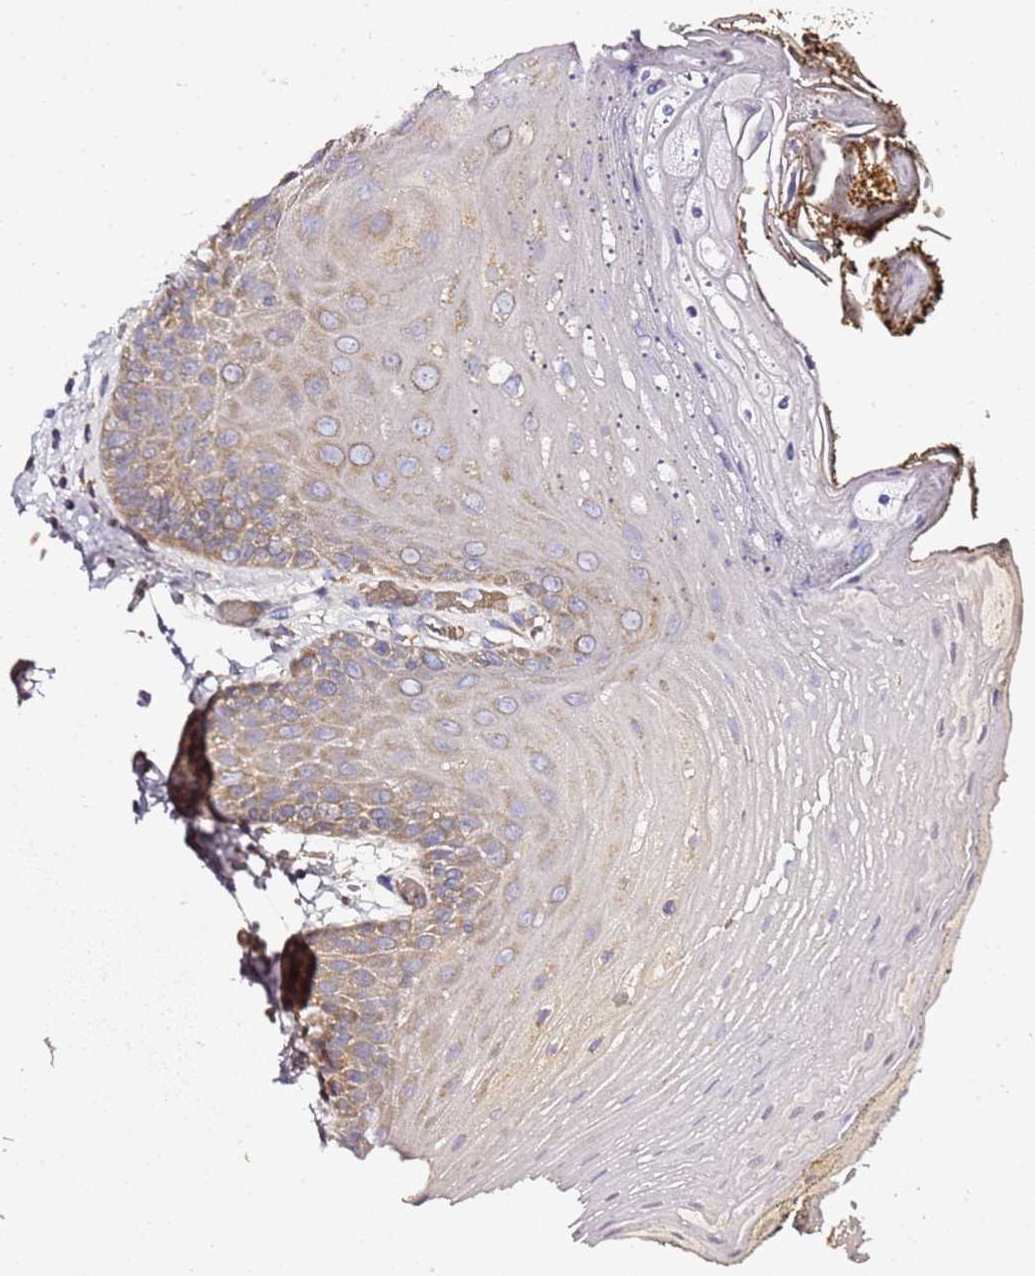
{"staining": {"intensity": "moderate", "quantity": ">75%", "location": "cytoplasmic/membranous"}, "tissue": "oral mucosa", "cell_type": "Squamous epithelial cells", "image_type": "normal", "snomed": [{"axis": "morphology", "description": "Normal tissue, NOS"}, {"axis": "morphology", "description": "Squamous cell carcinoma, NOS"}, {"axis": "topography", "description": "Oral tissue"}, {"axis": "topography", "description": "Head-Neck"}], "caption": "Immunohistochemistry image of benign oral mucosa: human oral mucosa stained using IHC demonstrates medium levels of moderate protein expression localized specifically in the cytoplasmic/membranous of squamous epithelial cells, appearing as a cytoplasmic/membranous brown color.", "gene": "C19orf12", "patient": {"sex": "female", "age": 81}}